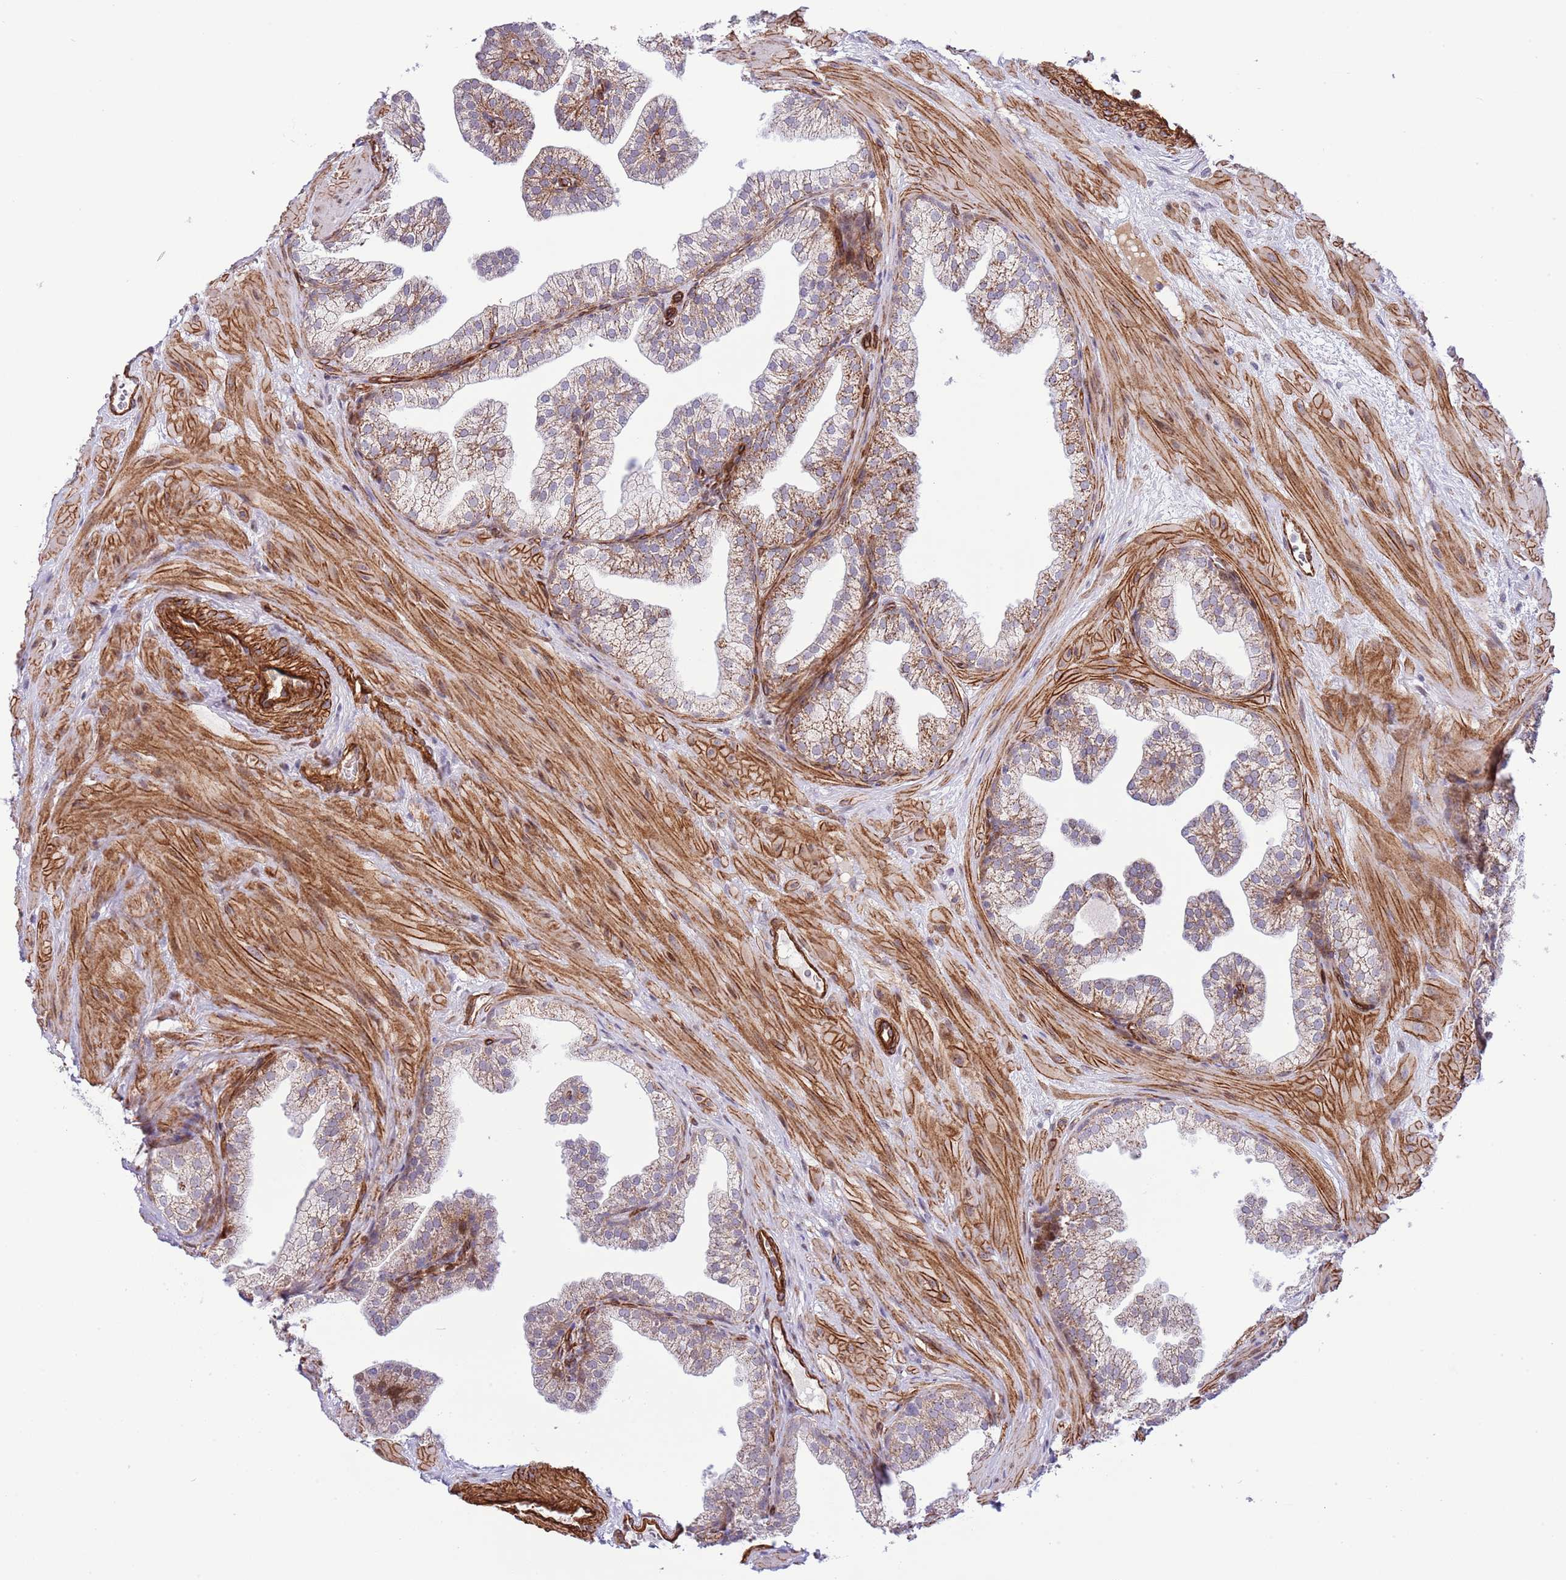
{"staining": {"intensity": "moderate", "quantity": "25%-75%", "location": "cytoplasmic/membranous"}, "tissue": "prostate", "cell_type": "Glandular cells", "image_type": "normal", "snomed": [{"axis": "morphology", "description": "Normal tissue, NOS"}, {"axis": "topography", "description": "Prostate"}], "caption": "About 25%-75% of glandular cells in unremarkable prostate demonstrate moderate cytoplasmic/membranous protein expression as visualized by brown immunohistochemical staining.", "gene": "NEK3", "patient": {"sex": "male", "age": 37}}